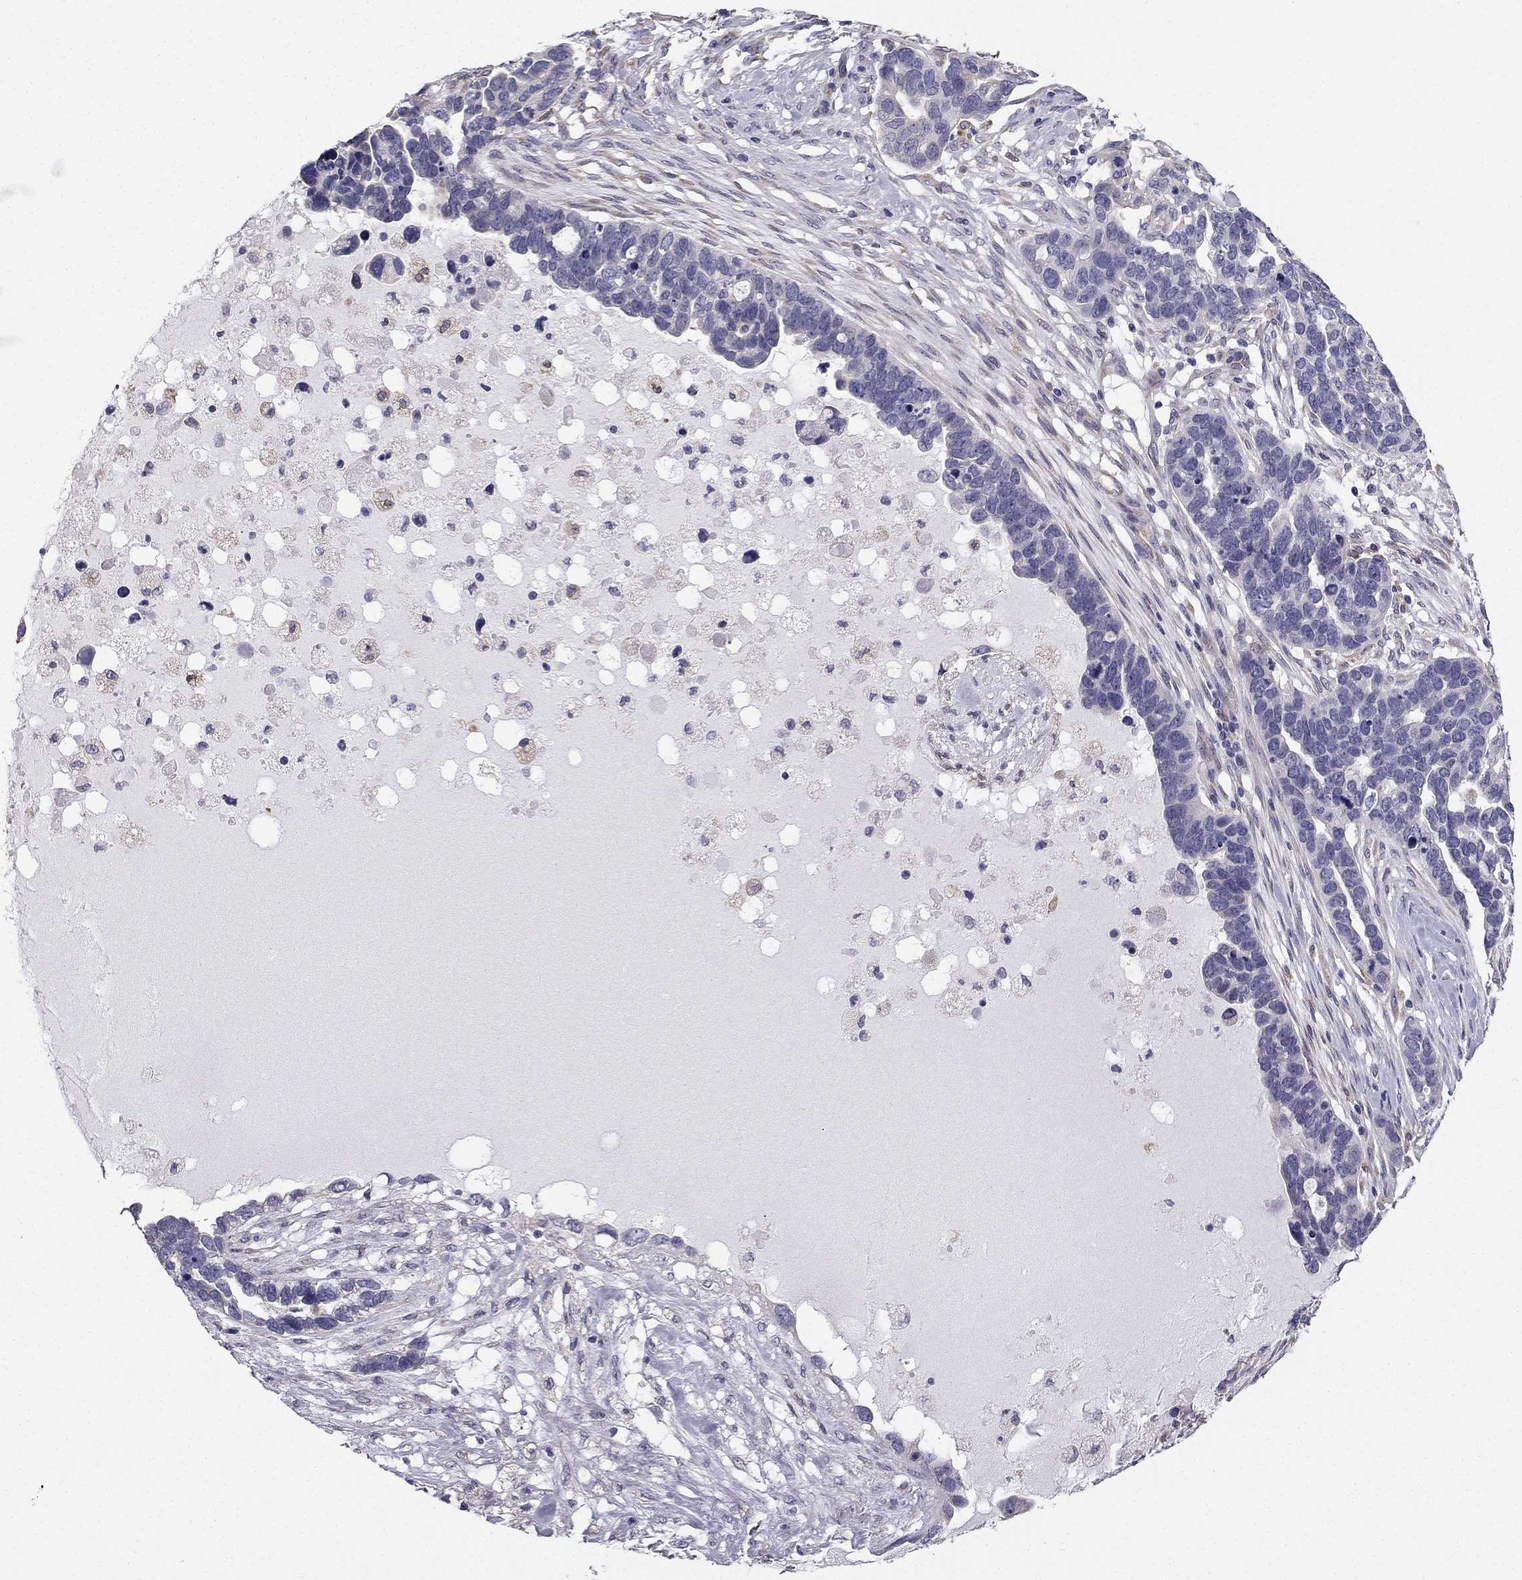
{"staining": {"intensity": "negative", "quantity": "none", "location": "none"}, "tissue": "ovarian cancer", "cell_type": "Tumor cells", "image_type": "cancer", "snomed": [{"axis": "morphology", "description": "Cystadenocarcinoma, serous, NOS"}, {"axis": "topography", "description": "Ovary"}], "caption": "High power microscopy histopathology image of an immunohistochemistry (IHC) image of ovarian cancer (serous cystadenocarcinoma), revealing no significant expression in tumor cells.", "gene": "CCDC40", "patient": {"sex": "female", "age": 54}}